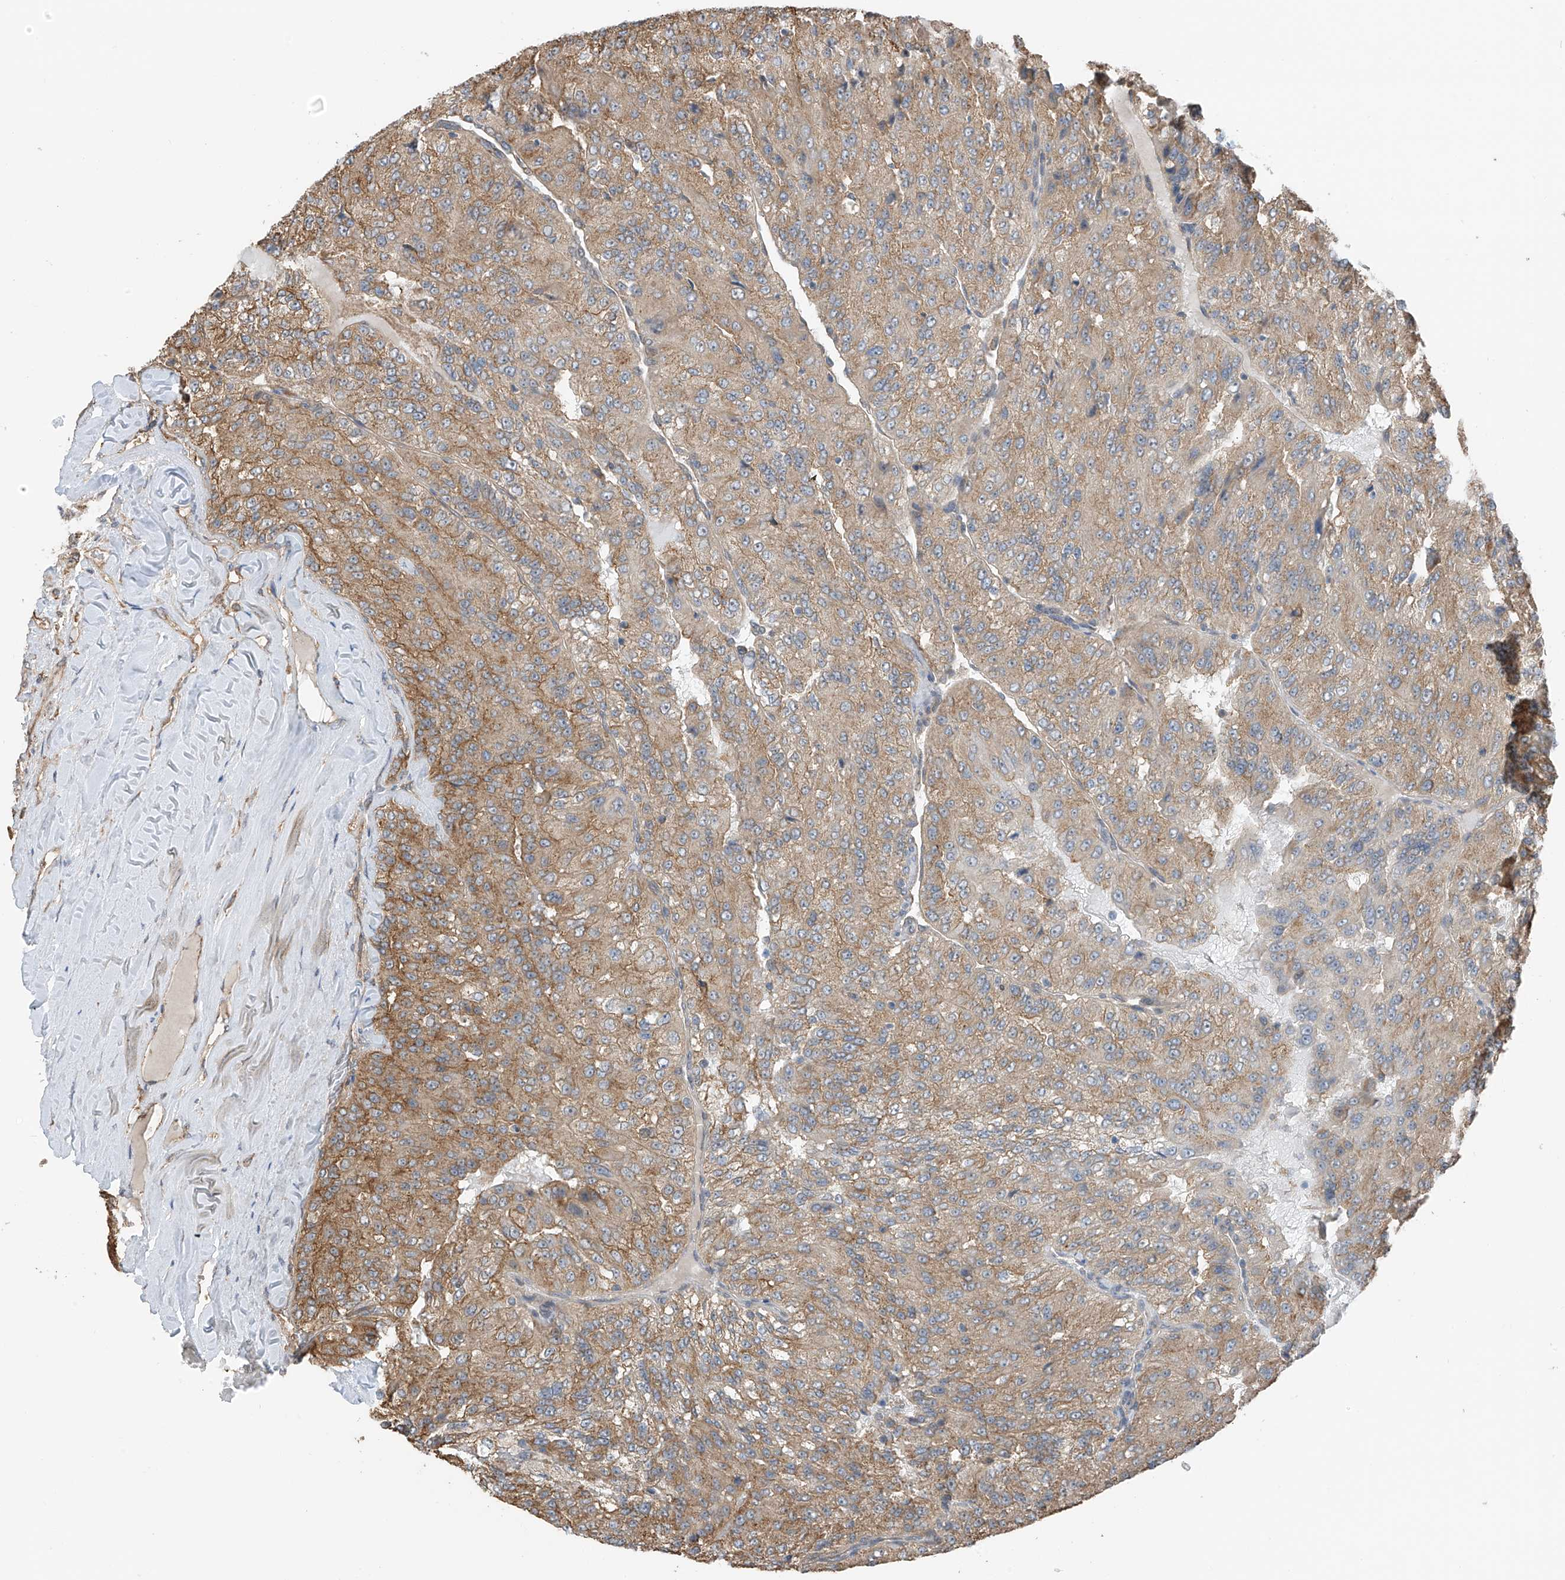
{"staining": {"intensity": "moderate", "quantity": "25%-75%", "location": "cytoplasmic/membranous"}, "tissue": "renal cancer", "cell_type": "Tumor cells", "image_type": "cancer", "snomed": [{"axis": "morphology", "description": "Adenocarcinoma, NOS"}, {"axis": "topography", "description": "Kidney"}], "caption": "Human adenocarcinoma (renal) stained with a brown dye reveals moderate cytoplasmic/membranous positive staining in approximately 25%-75% of tumor cells.", "gene": "ZNF189", "patient": {"sex": "female", "age": 63}}